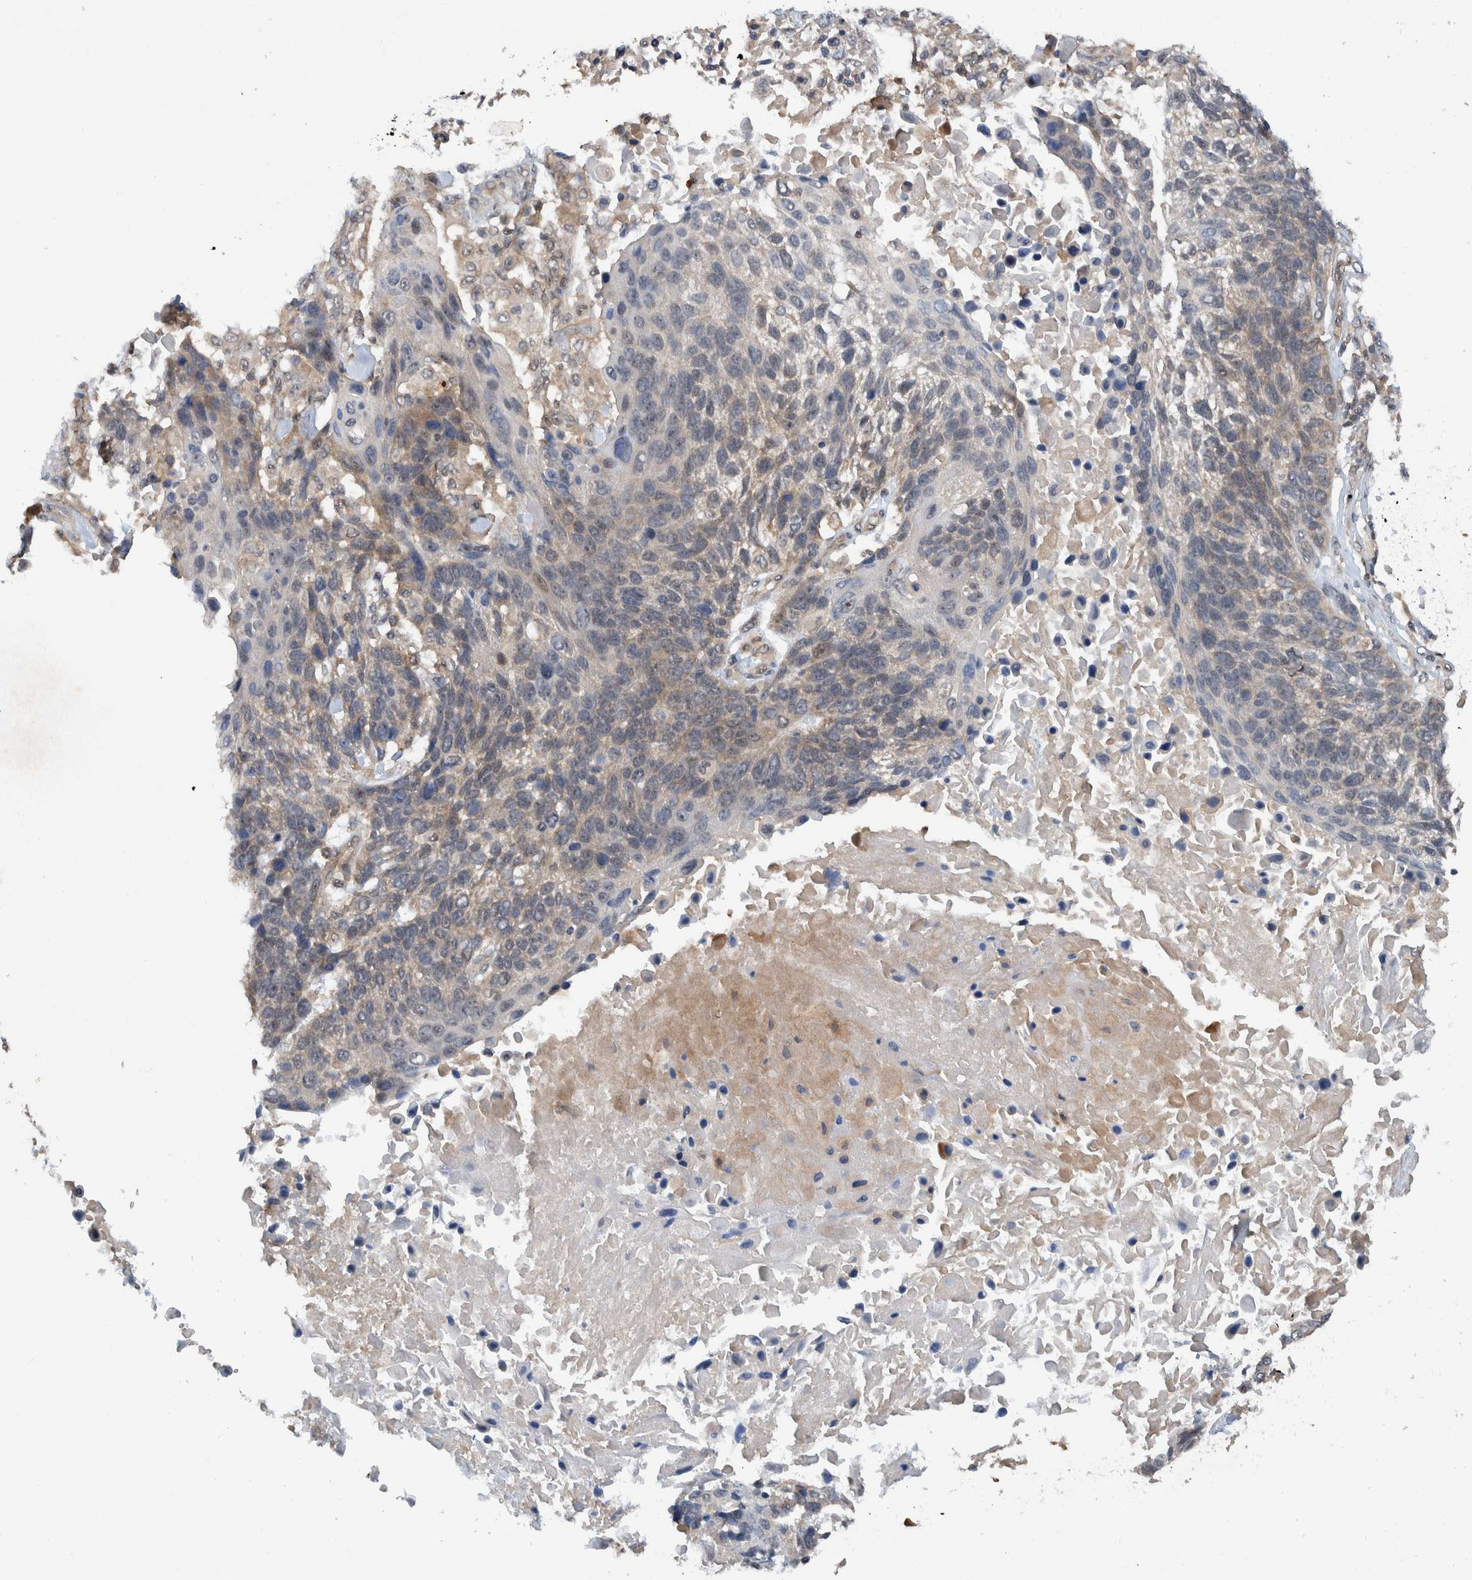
{"staining": {"intensity": "weak", "quantity": "<25%", "location": "cytoplasmic/membranous"}, "tissue": "lung cancer", "cell_type": "Tumor cells", "image_type": "cancer", "snomed": [{"axis": "morphology", "description": "Squamous cell carcinoma, NOS"}, {"axis": "topography", "description": "Lung"}], "caption": "Immunohistochemical staining of squamous cell carcinoma (lung) reveals no significant positivity in tumor cells. (Brightfield microscopy of DAB (3,3'-diaminobenzidine) immunohistochemistry at high magnification).", "gene": "PLPBP", "patient": {"sex": "male", "age": 65}}